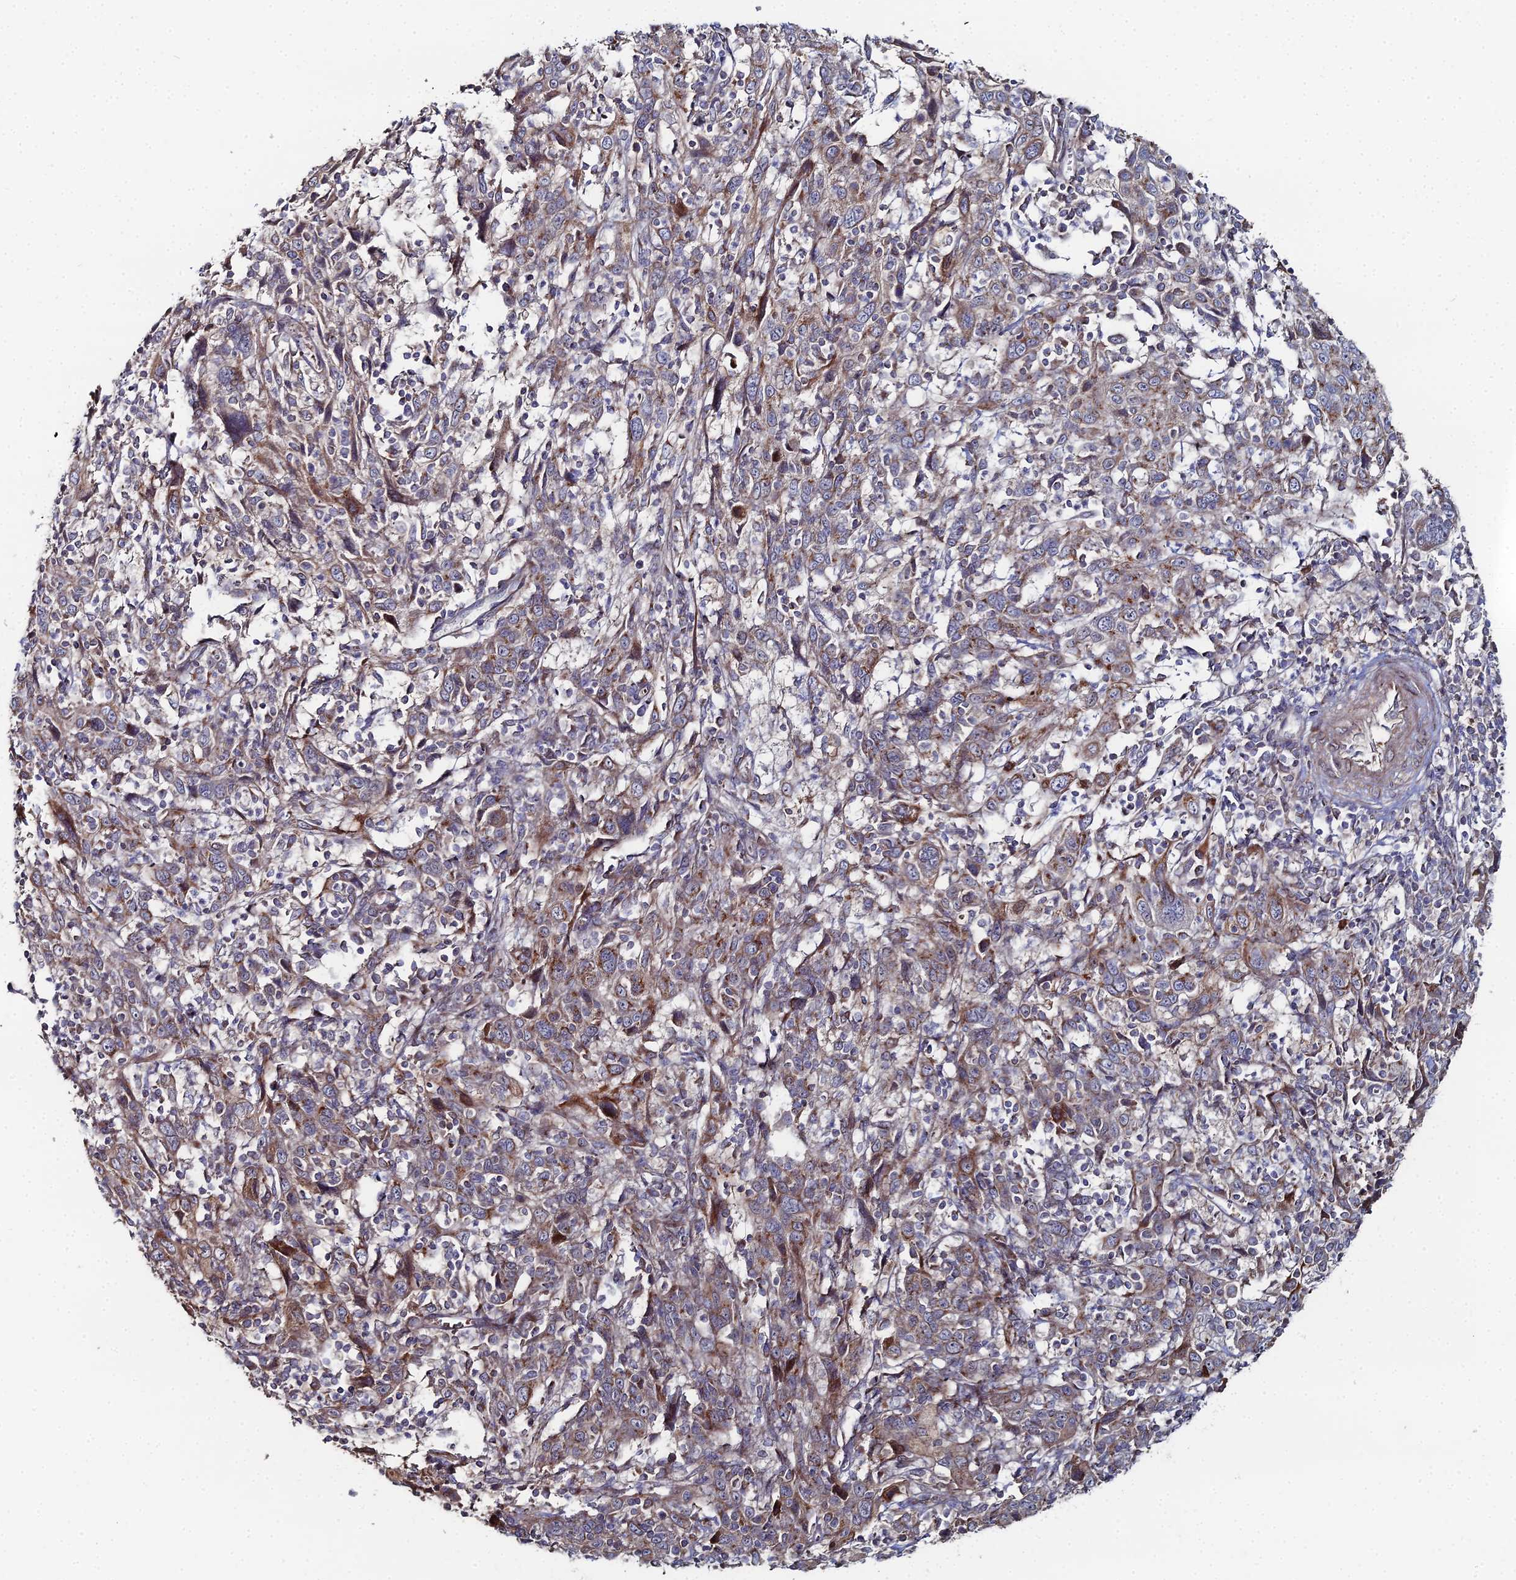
{"staining": {"intensity": "moderate", "quantity": "<25%", "location": "cytoplasmic/membranous"}, "tissue": "cervical cancer", "cell_type": "Tumor cells", "image_type": "cancer", "snomed": [{"axis": "morphology", "description": "Squamous cell carcinoma, NOS"}, {"axis": "topography", "description": "Cervix"}], "caption": "DAB (3,3'-diaminobenzidine) immunohistochemical staining of human squamous cell carcinoma (cervical) exhibits moderate cytoplasmic/membranous protein staining in approximately <25% of tumor cells.", "gene": "SGMS1", "patient": {"sex": "female", "age": 46}}